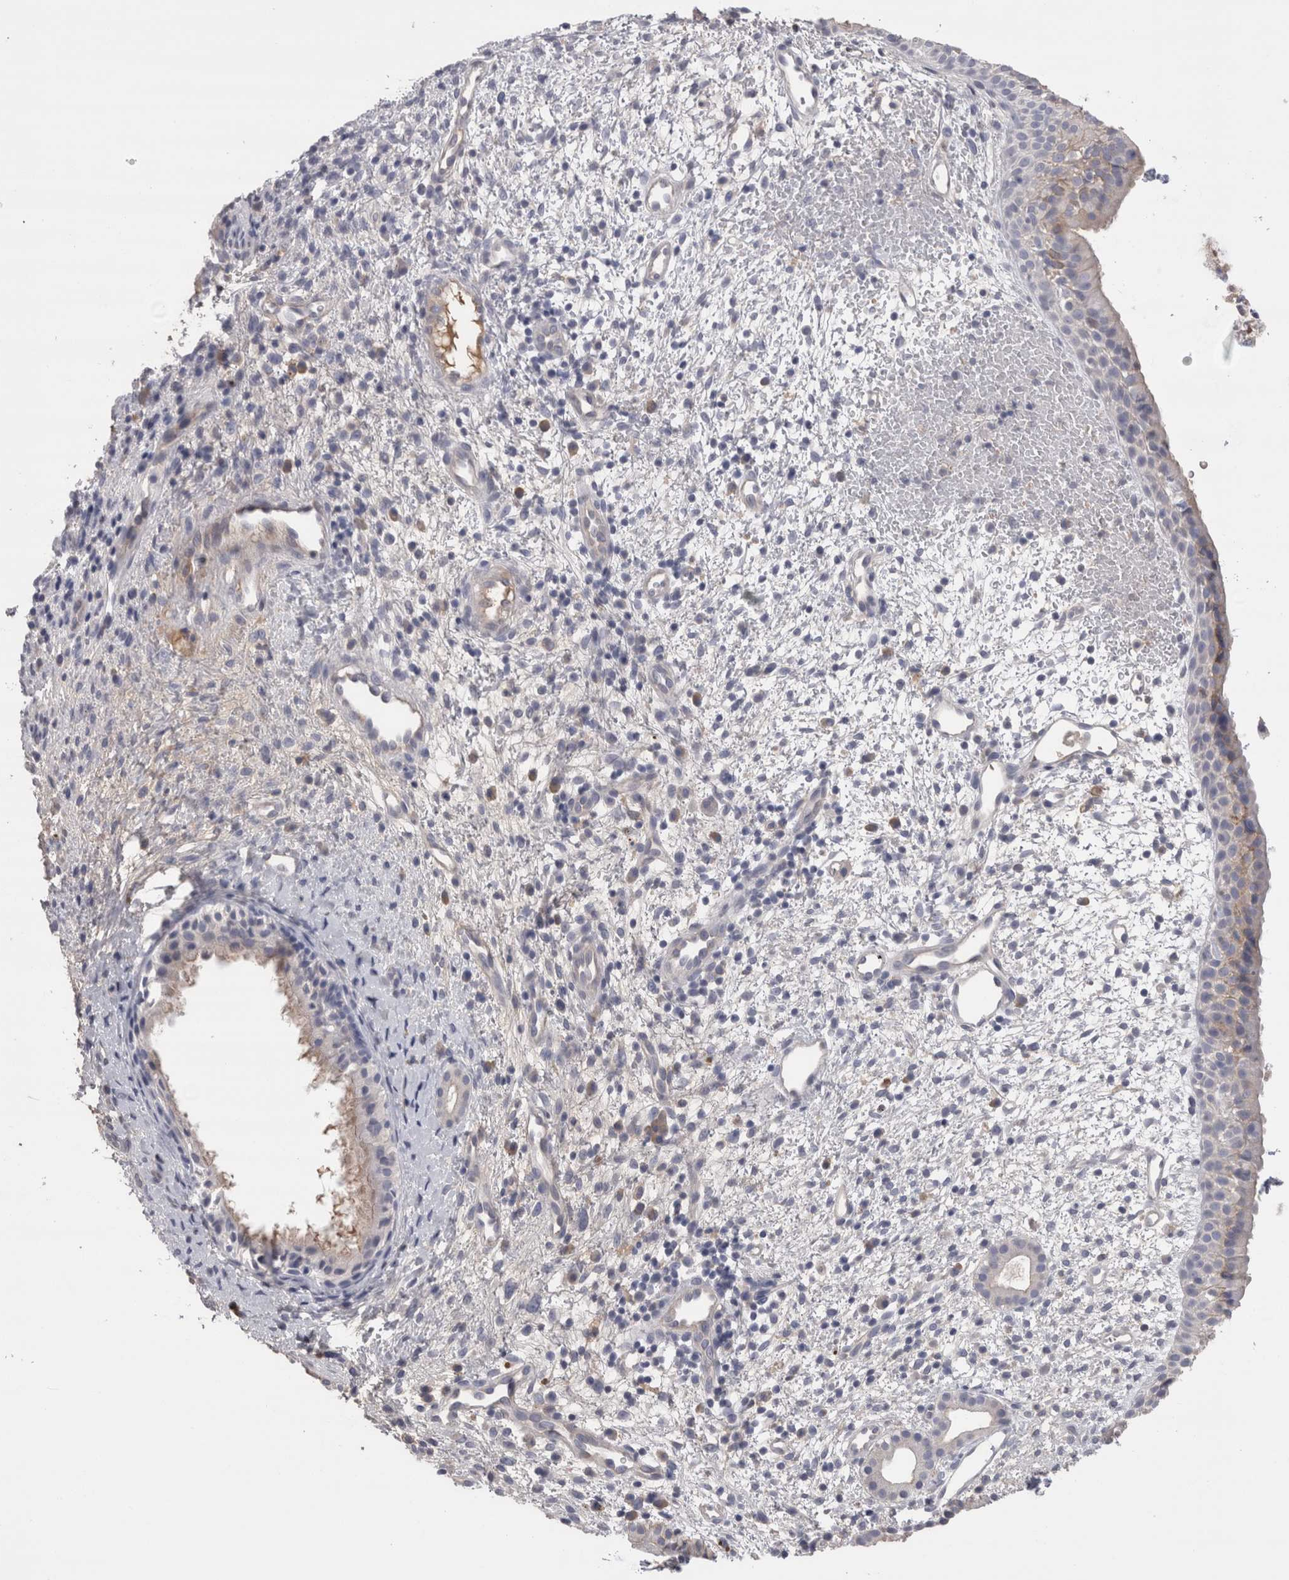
{"staining": {"intensity": "moderate", "quantity": "25%-75%", "location": "cytoplasmic/membranous"}, "tissue": "nasopharynx", "cell_type": "Respiratory epithelial cells", "image_type": "normal", "snomed": [{"axis": "morphology", "description": "Normal tissue, NOS"}, {"axis": "topography", "description": "Nasopharynx"}], "caption": "Immunohistochemical staining of normal nasopharynx shows medium levels of moderate cytoplasmic/membranous positivity in approximately 25%-75% of respiratory epithelial cells. The staining was performed using DAB, with brown indicating positive protein expression. Nuclei are stained blue with hematoxylin.", "gene": "REG1A", "patient": {"sex": "male", "age": 22}}